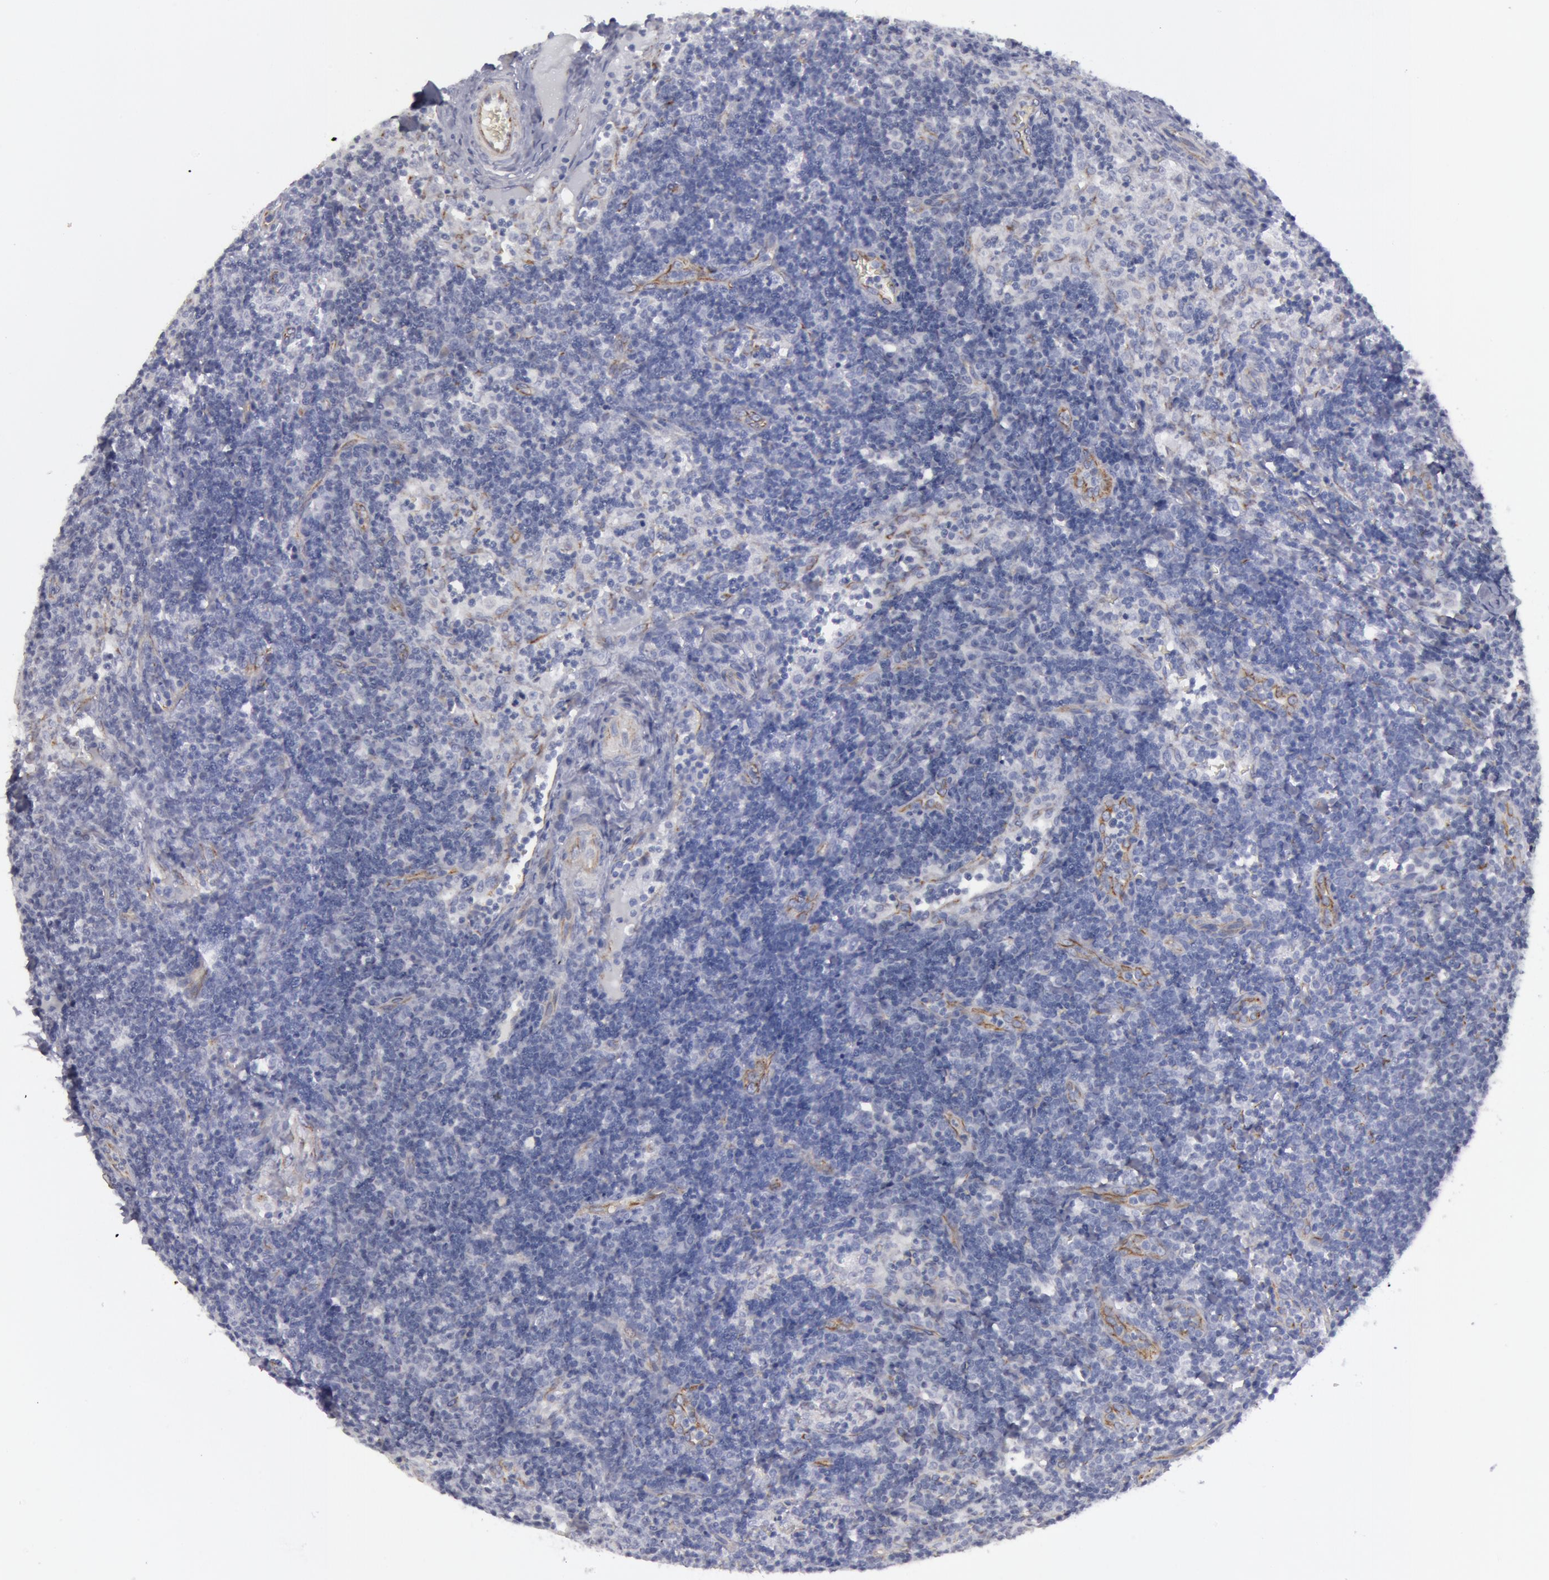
{"staining": {"intensity": "negative", "quantity": "none", "location": "none"}, "tissue": "lymph node", "cell_type": "Non-germinal center cells", "image_type": "normal", "snomed": [{"axis": "morphology", "description": "Normal tissue, NOS"}, {"axis": "morphology", "description": "Inflammation, NOS"}, {"axis": "topography", "description": "Lymph node"}, {"axis": "topography", "description": "Salivary gland"}], "caption": "High magnification brightfield microscopy of normal lymph node stained with DAB (3,3'-diaminobenzidine) (brown) and counterstained with hematoxylin (blue): non-germinal center cells show no significant staining.", "gene": "SMC1B", "patient": {"sex": "male", "age": 3}}